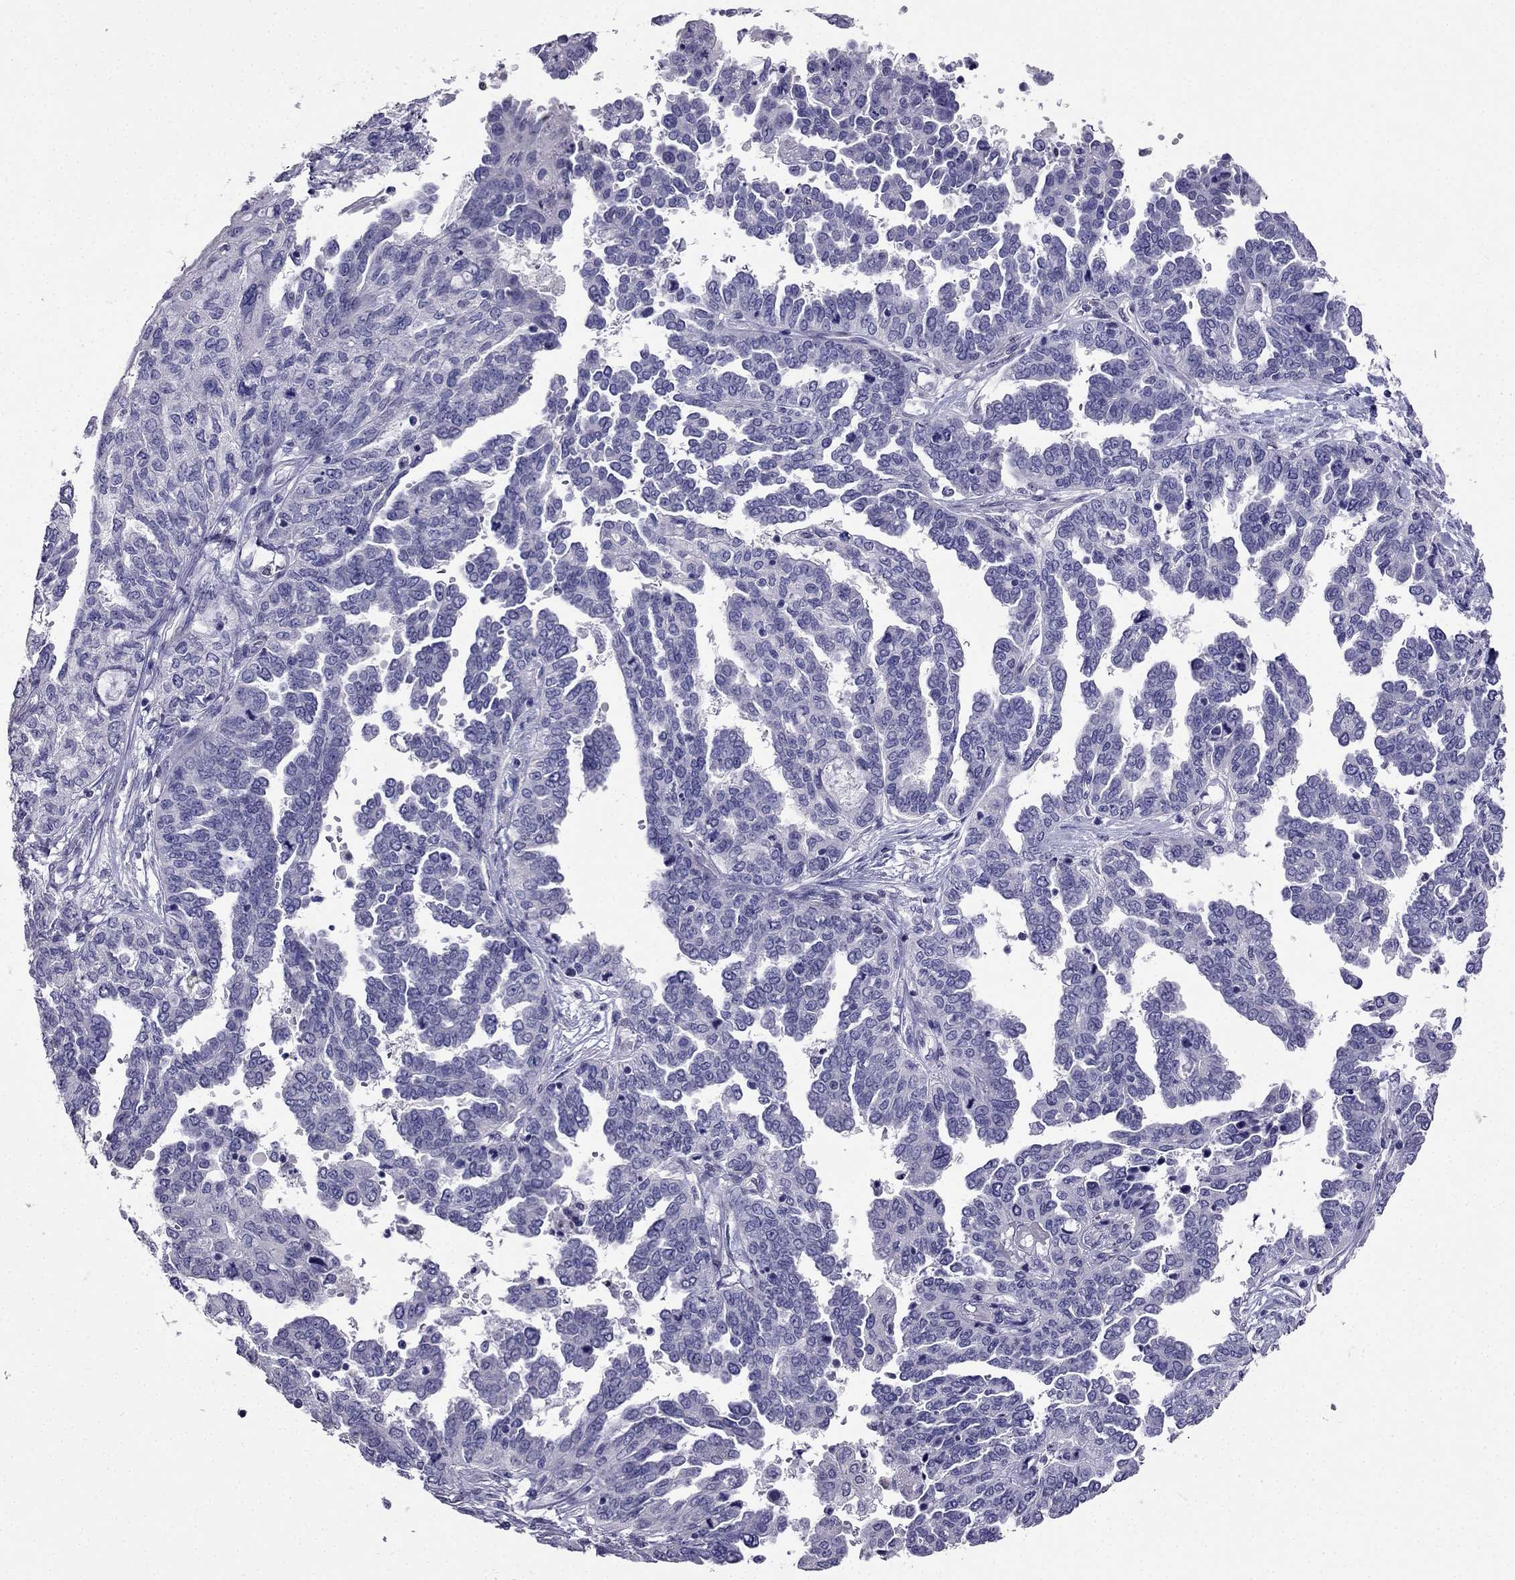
{"staining": {"intensity": "negative", "quantity": "none", "location": "none"}, "tissue": "ovarian cancer", "cell_type": "Tumor cells", "image_type": "cancer", "snomed": [{"axis": "morphology", "description": "Cystadenocarcinoma, serous, NOS"}, {"axis": "topography", "description": "Ovary"}], "caption": "DAB immunohistochemical staining of human ovarian cancer (serous cystadenocarcinoma) demonstrates no significant expression in tumor cells.", "gene": "ARID3A", "patient": {"sex": "female", "age": 53}}